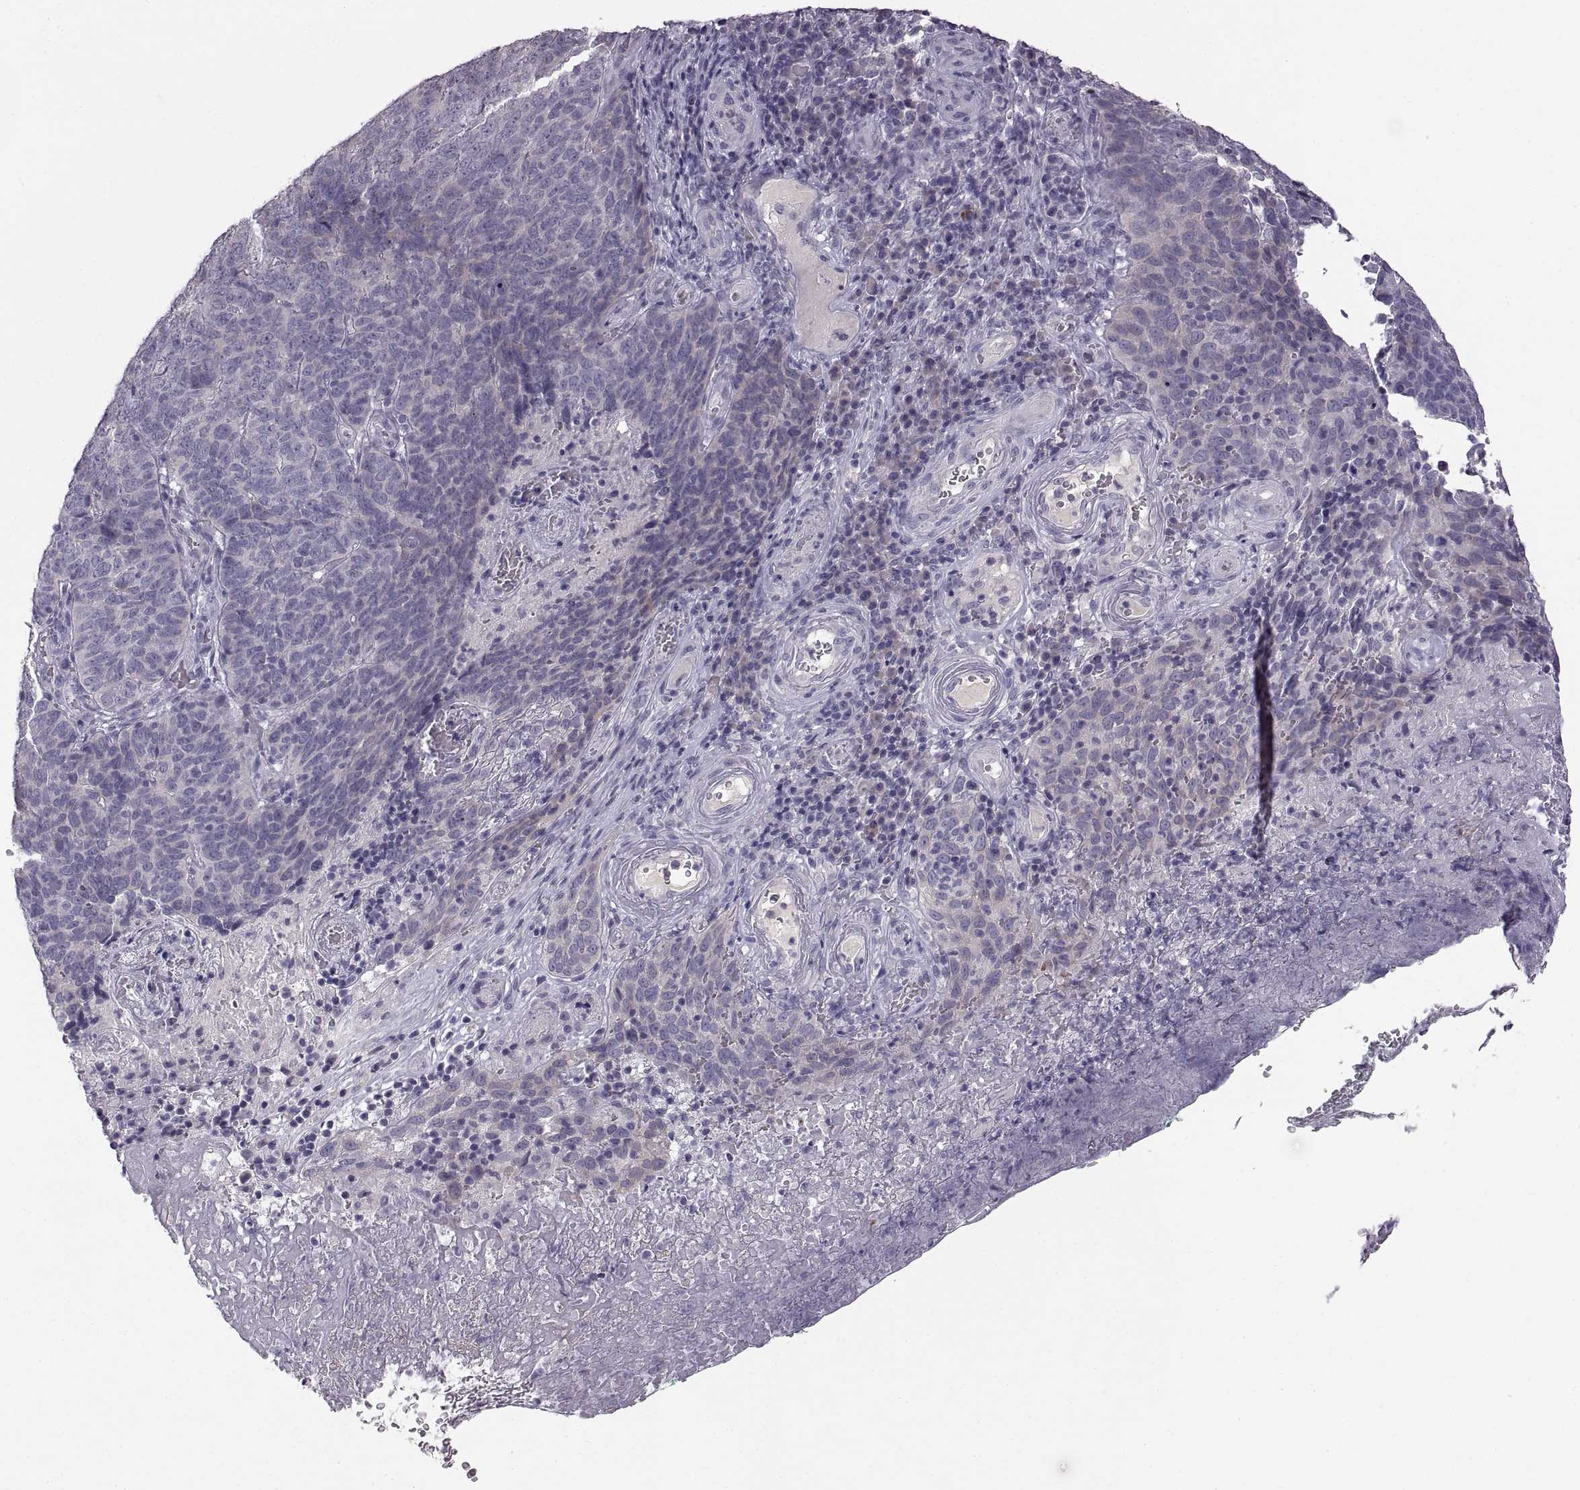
{"staining": {"intensity": "negative", "quantity": "none", "location": "none"}, "tissue": "skin cancer", "cell_type": "Tumor cells", "image_type": "cancer", "snomed": [{"axis": "morphology", "description": "Squamous cell carcinoma, NOS"}, {"axis": "topography", "description": "Skin"}, {"axis": "topography", "description": "Anal"}], "caption": "Immunohistochemical staining of human squamous cell carcinoma (skin) displays no significant staining in tumor cells.", "gene": "WFDC8", "patient": {"sex": "female", "age": 51}}